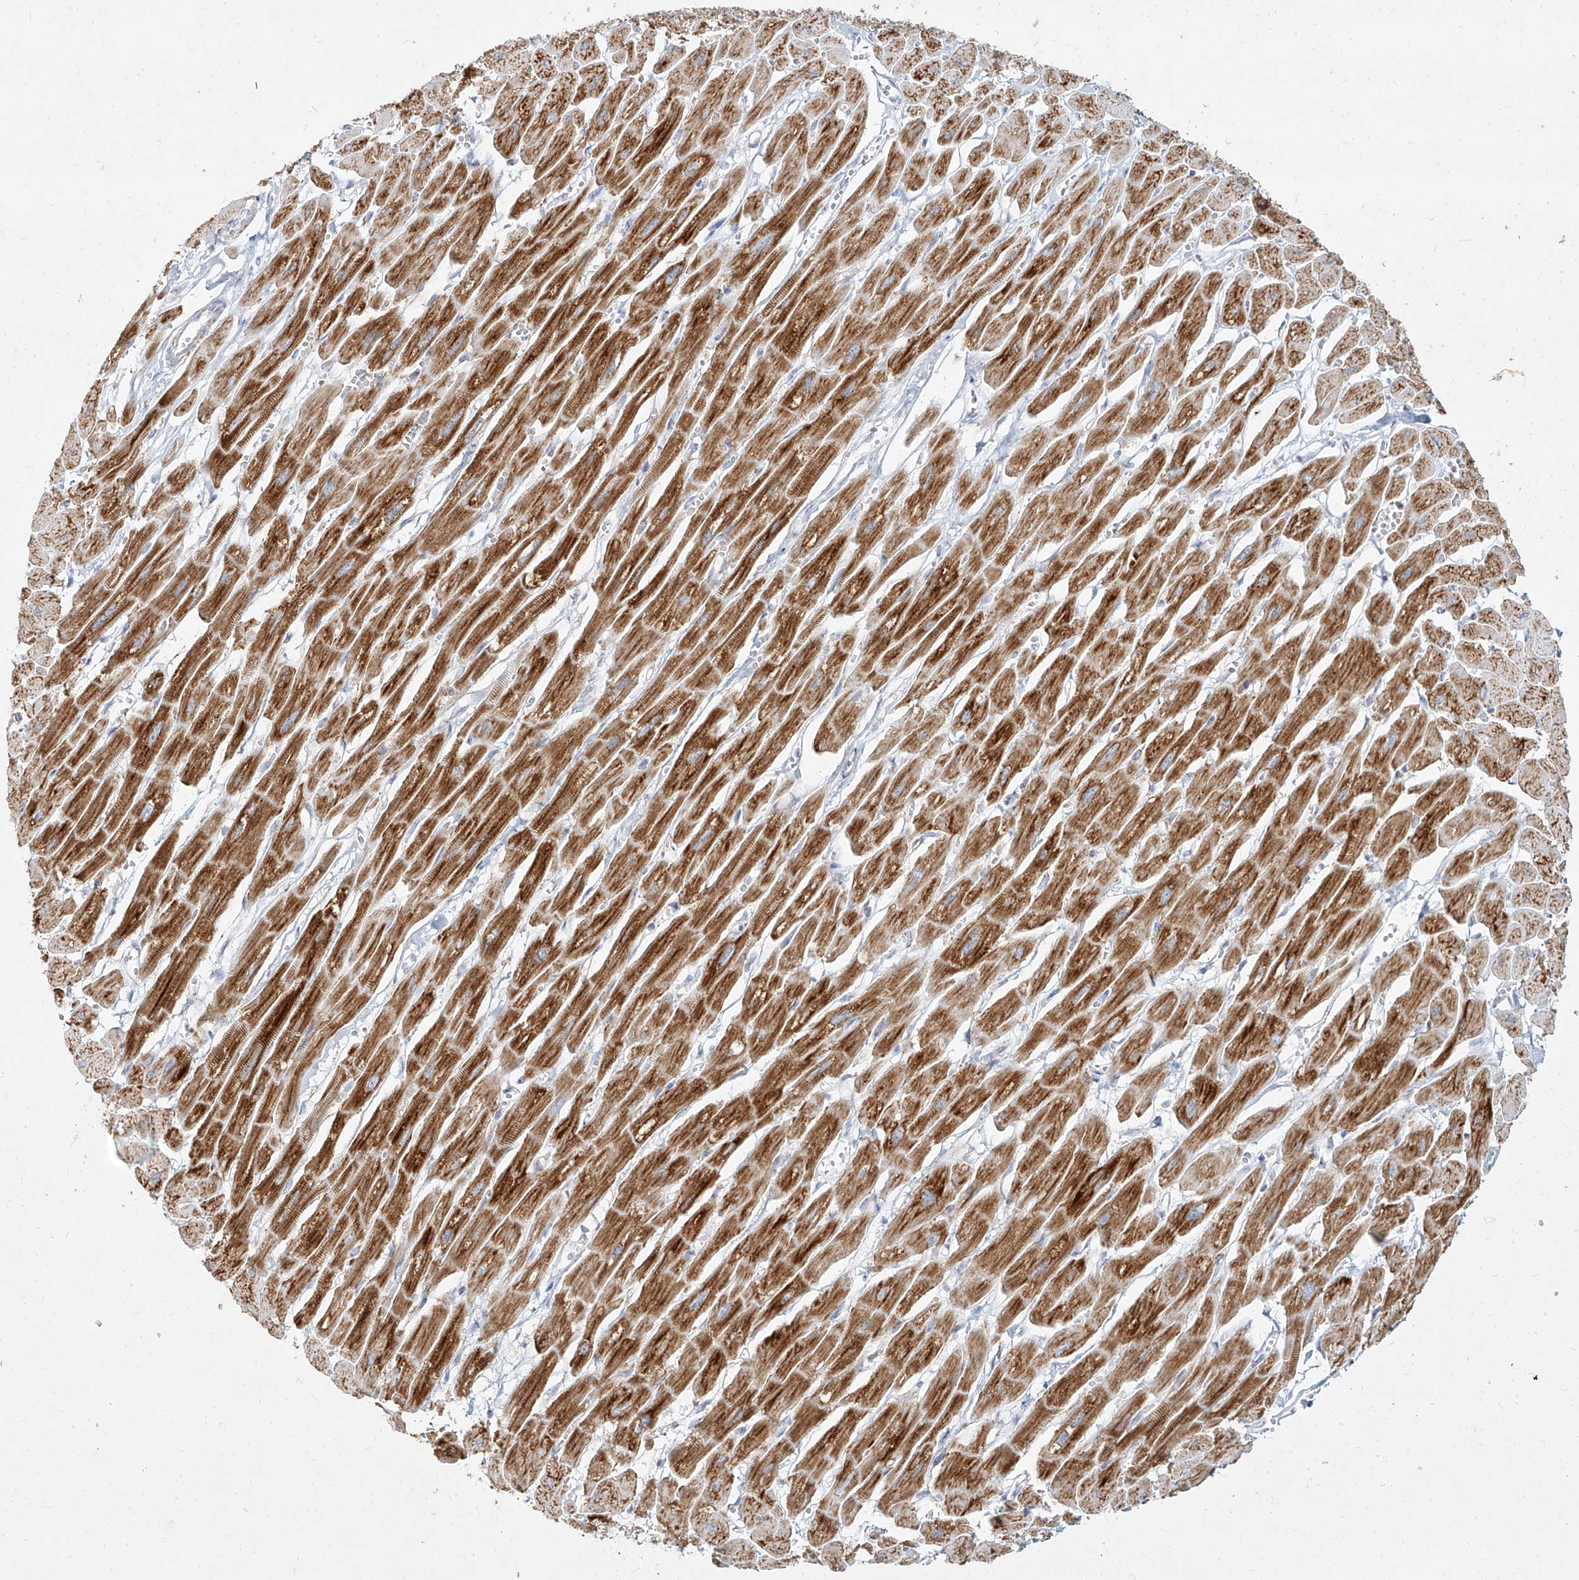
{"staining": {"intensity": "strong", "quantity": "25%-75%", "location": "cytoplasmic/membranous"}, "tissue": "heart muscle", "cell_type": "Cardiomyocytes", "image_type": "normal", "snomed": [{"axis": "morphology", "description": "Normal tissue, NOS"}, {"axis": "topography", "description": "Heart"}], "caption": "This image displays benign heart muscle stained with IHC to label a protein in brown. The cytoplasmic/membranous of cardiomyocytes show strong positivity for the protein. Nuclei are counter-stained blue.", "gene": "MTX2", "patient": {"sex": "female", "age": 54}}